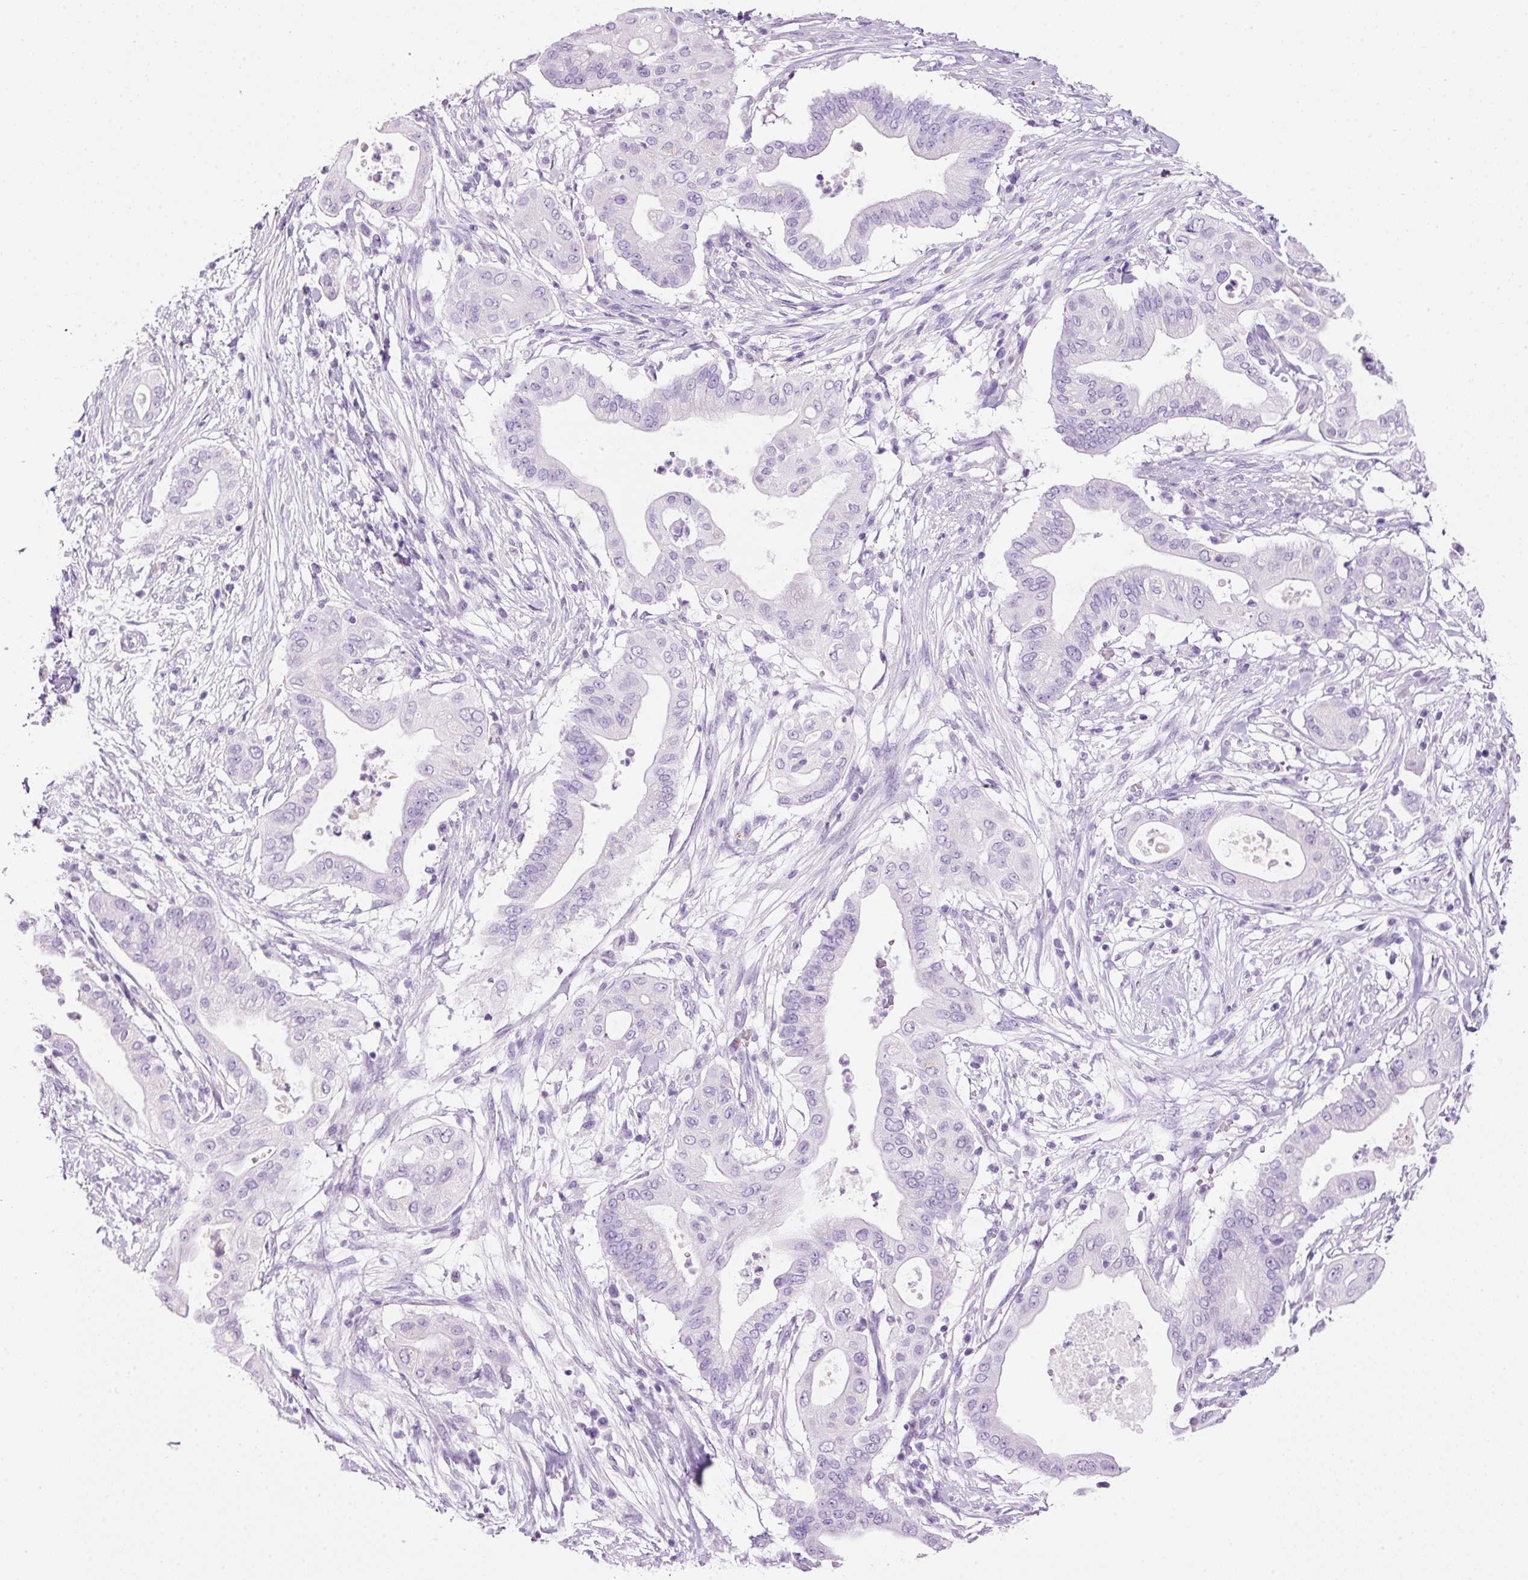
{"staining": {"intensity": "negative", "quantity": "none", "location": "none"}, "tissue": "pancreatic cancer", "cell_type": "Tumor cells", "image_type": "cancer", "snomed": [{"axis": "morphology", "description": "Adenocarcinoma, NOS"}, {"axis": "topography", "description": "Pancreas"}], "caption": "An immunohistochemistry image of pancreatic cancer (adenocarcinoma) is shown. There is no staining in tumor cells of pancreatic cancer (adenocarcinoma).", "gene": "BSND", "patient": {"sex": "male", "age": 68}}